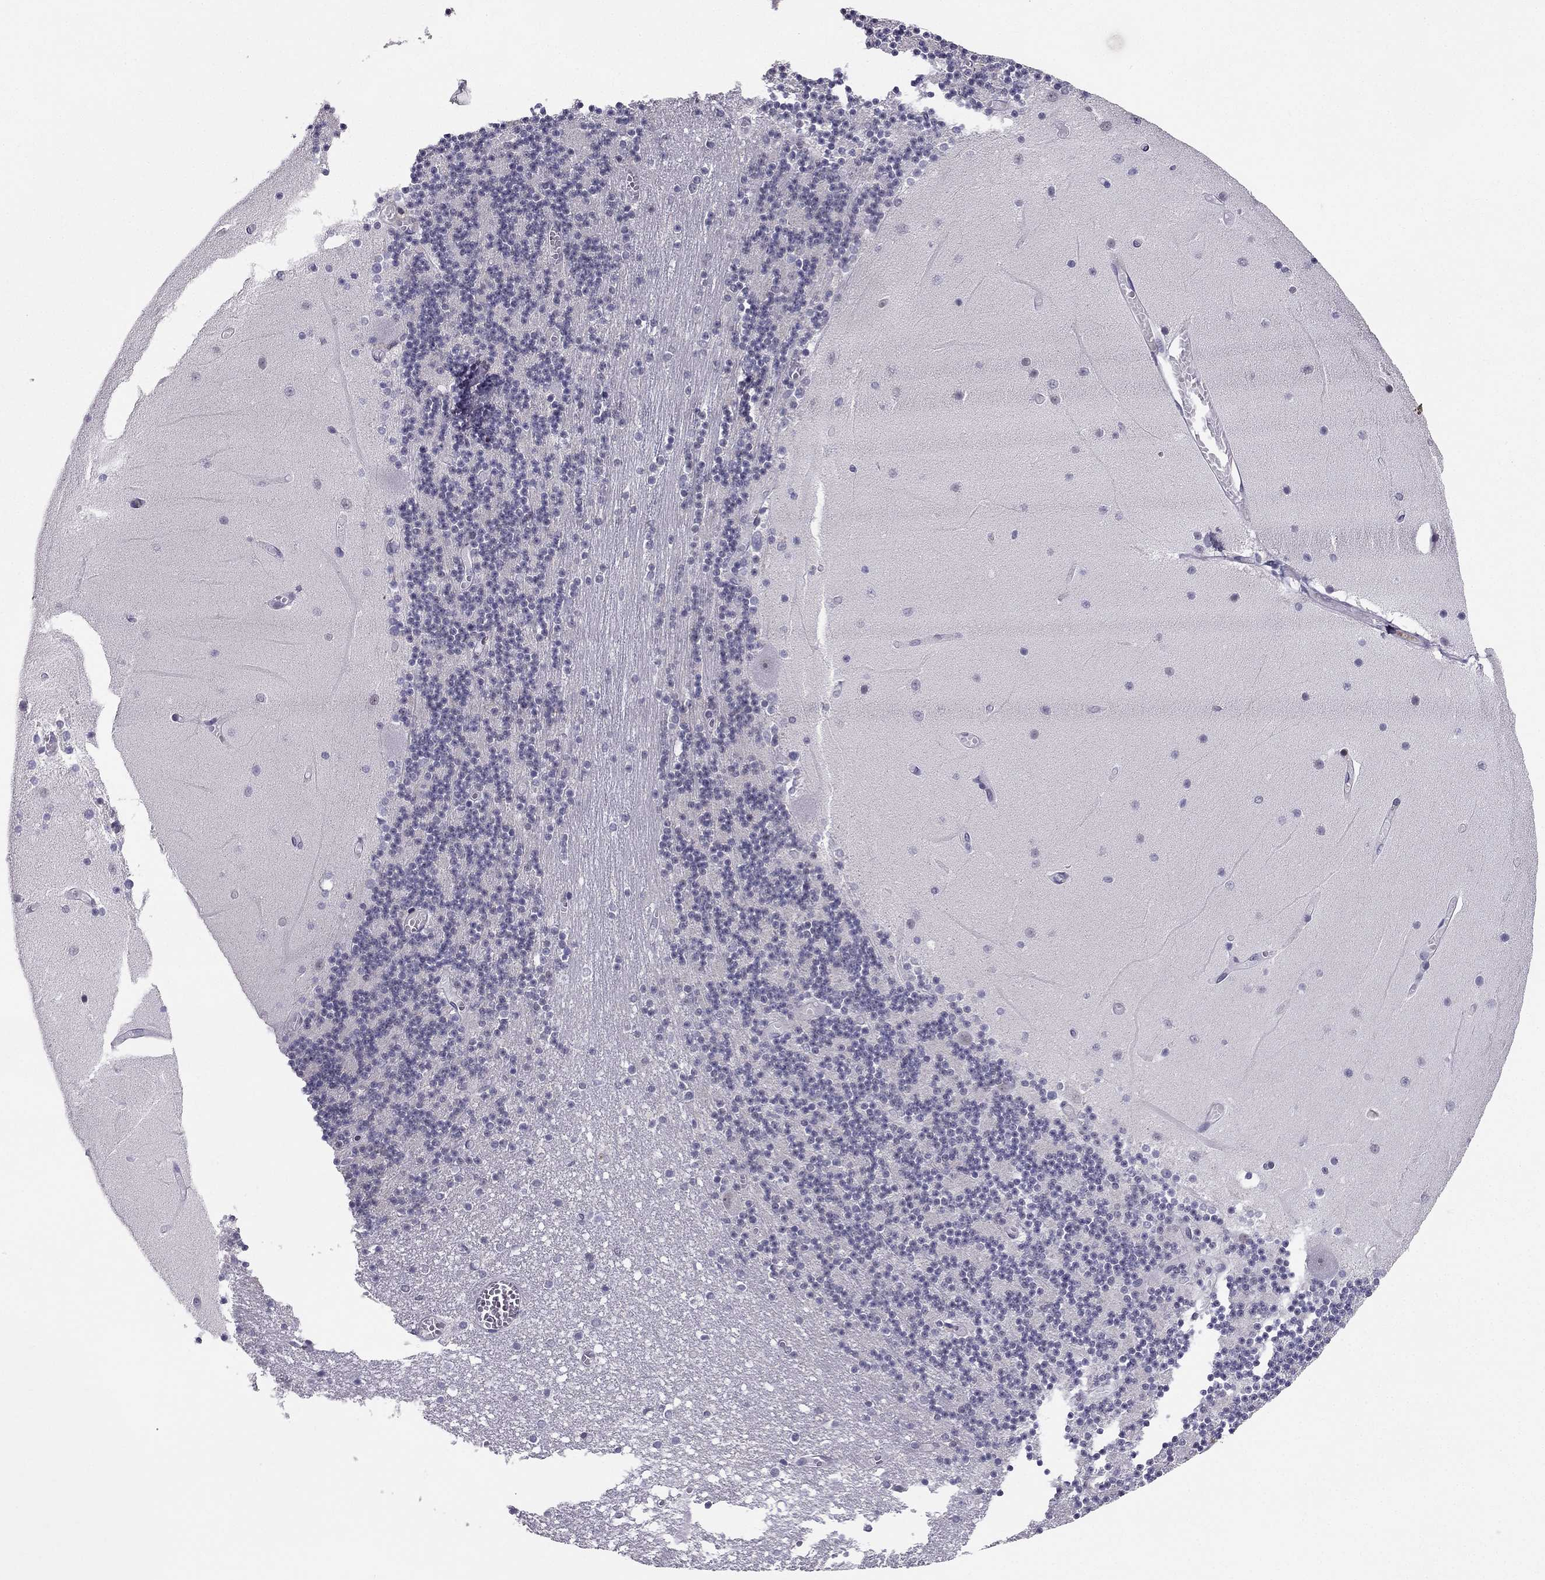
{"staining": {"intensity": "negative", "quantity": "none", "location": "none"}, "tissue": "cerebellum", "cell_type": "Cells in granular layer", "image_type": "normal", "snomed": [{"axis": "morphology", "description": "Normal tissue, NOS"}, {"axis": "topography", "description": "Cerebellum"}], "caption": "The image demonstrates no significant positivity in cells in granular layer of cerebellum. (IHC, brightfield microscopy, high magnification).", "gene": "RPRD2", "patient": {"sex": "female", "age": 28}}